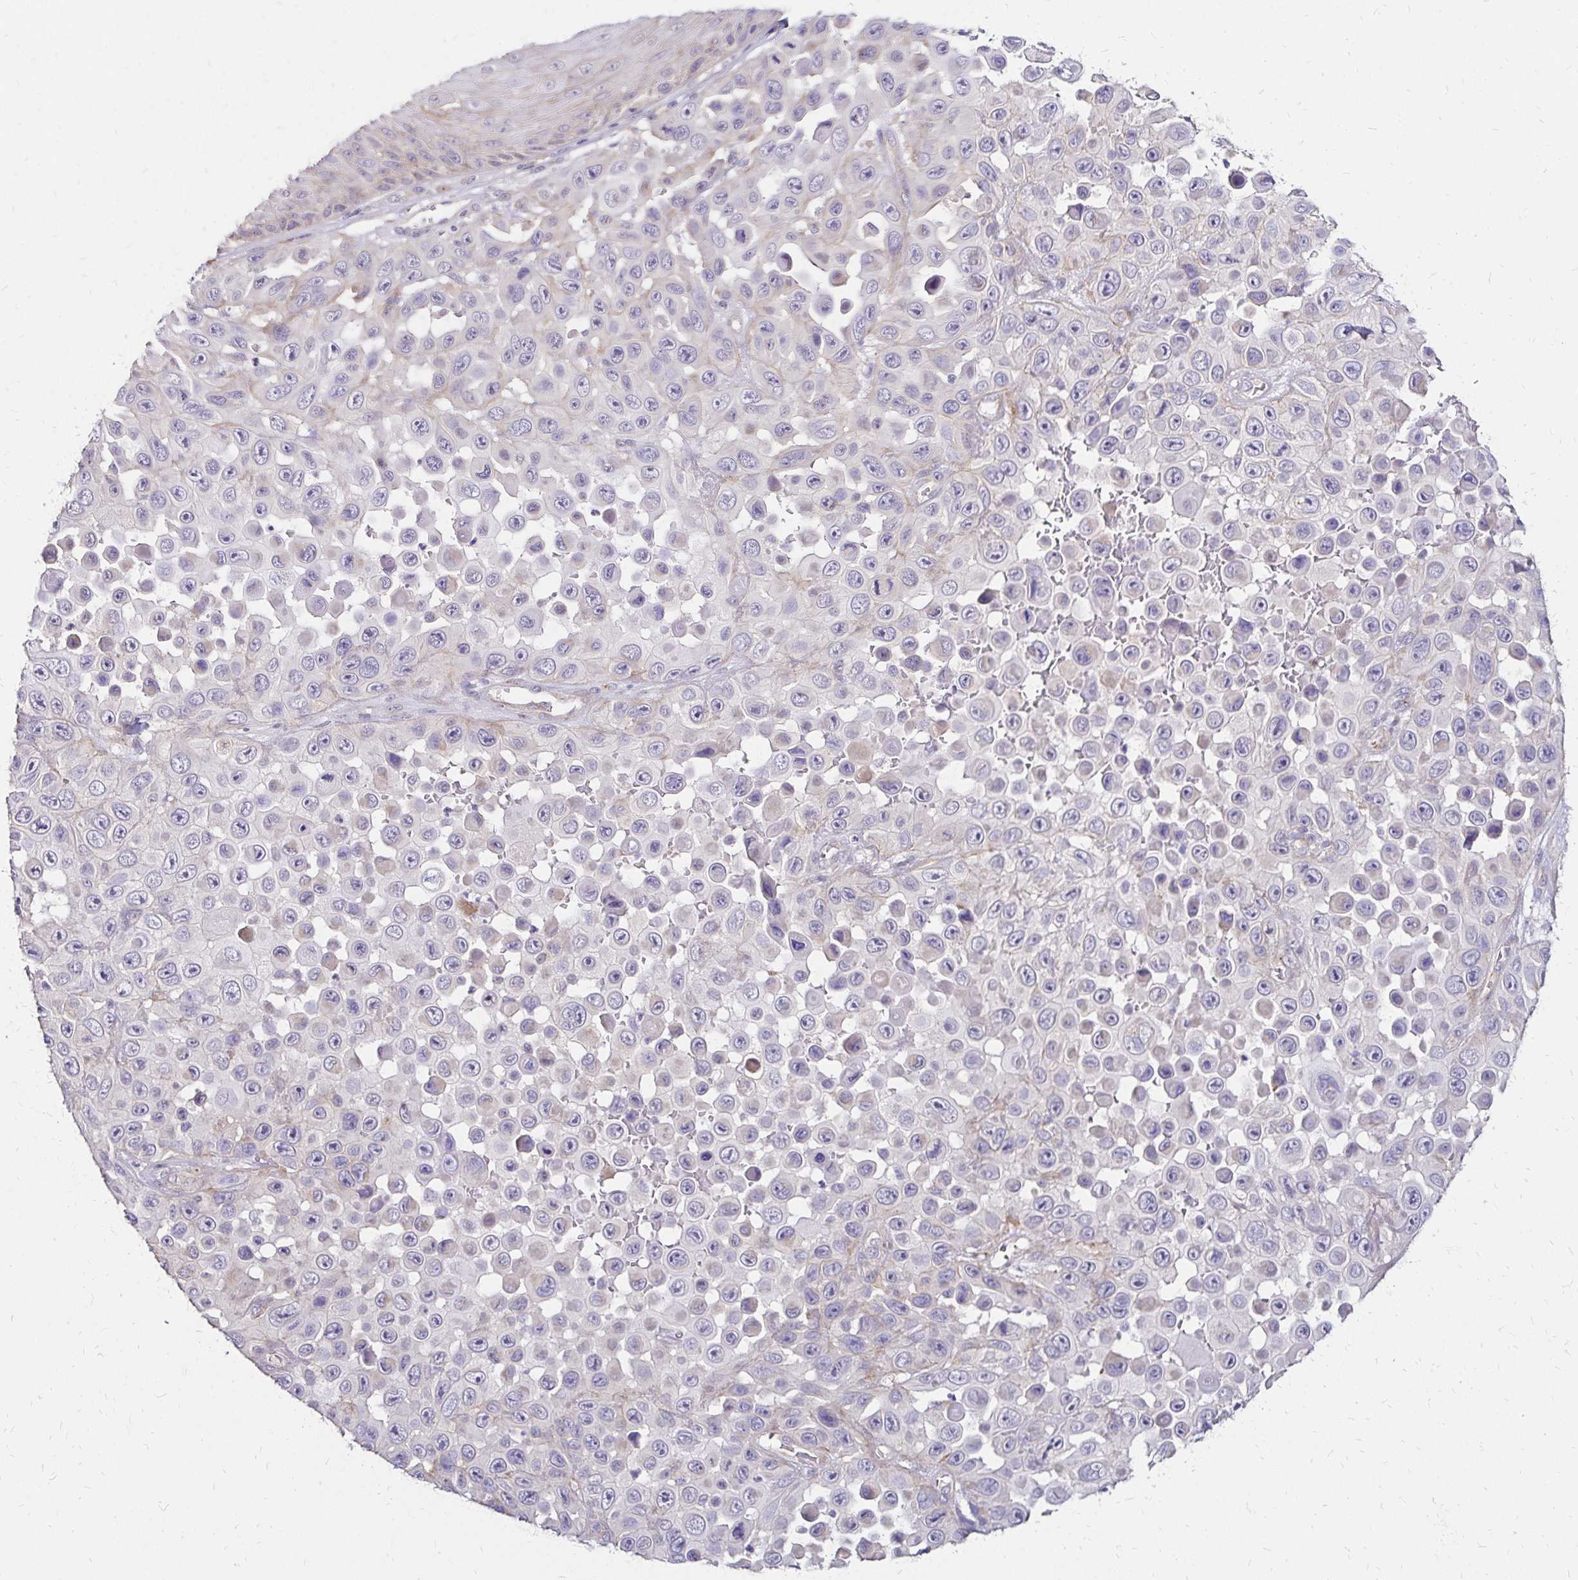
{"staining": {"intensity": "negative", "quantity": "none", "location": "none"}, "tissue": "skin cancer", "cell_type": "Tumor cells", "image_type": "cancer", "snomed": [{"axis": "morphology", "description": "Squamous cell carcinoma, NOS"}, {"axis": "topography", "description": "Skin"}], "caption": "Immunohistochemistry (IHC) of squamous cell carcinoma (skin) displays no positivity in tumor cells.", "gene": "PRIMA1", "patient": {"sex": "male", "age": 81}}